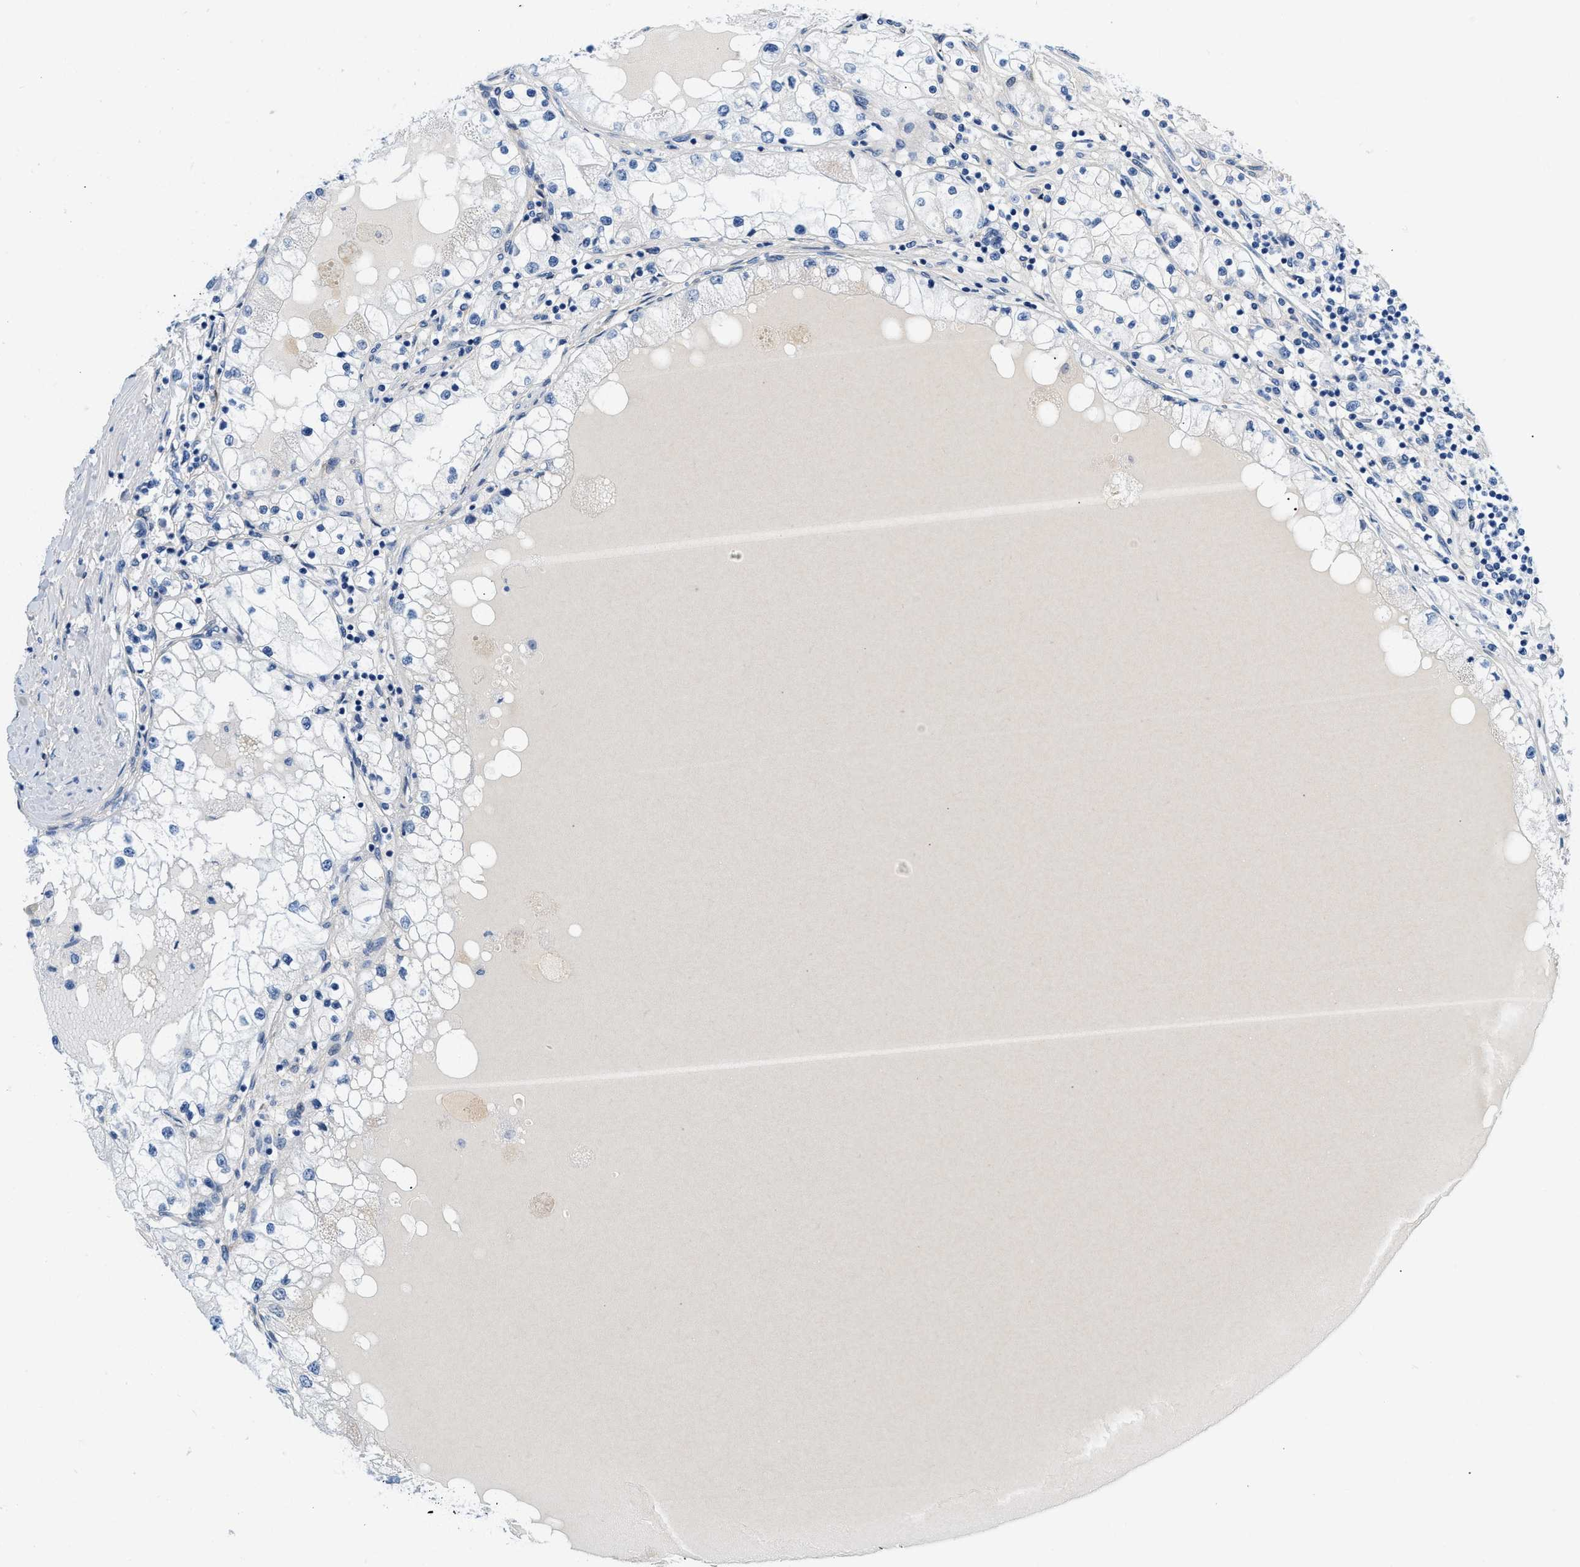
{"staining": {"intensity": "negative", "quantity": "none", "location": "none"}, "tissue": "renal cancer", "cell_type": "Tumor cells", "image_type": "cancer", "snomed": [{"axis": "morphology", "description": "Adenocarcinoma, NOS"}, {"axis": "topography", "description": "Kidney"}], "caption": "High power microscopy photomicrograph of an immunohistochemistry (IHC) image of renal cancer (adenocarcinoma), revealing no significant positivity in tumor cells.", "gene": "PDGFRB", "patient": {"sex": "male", "age": 68}}